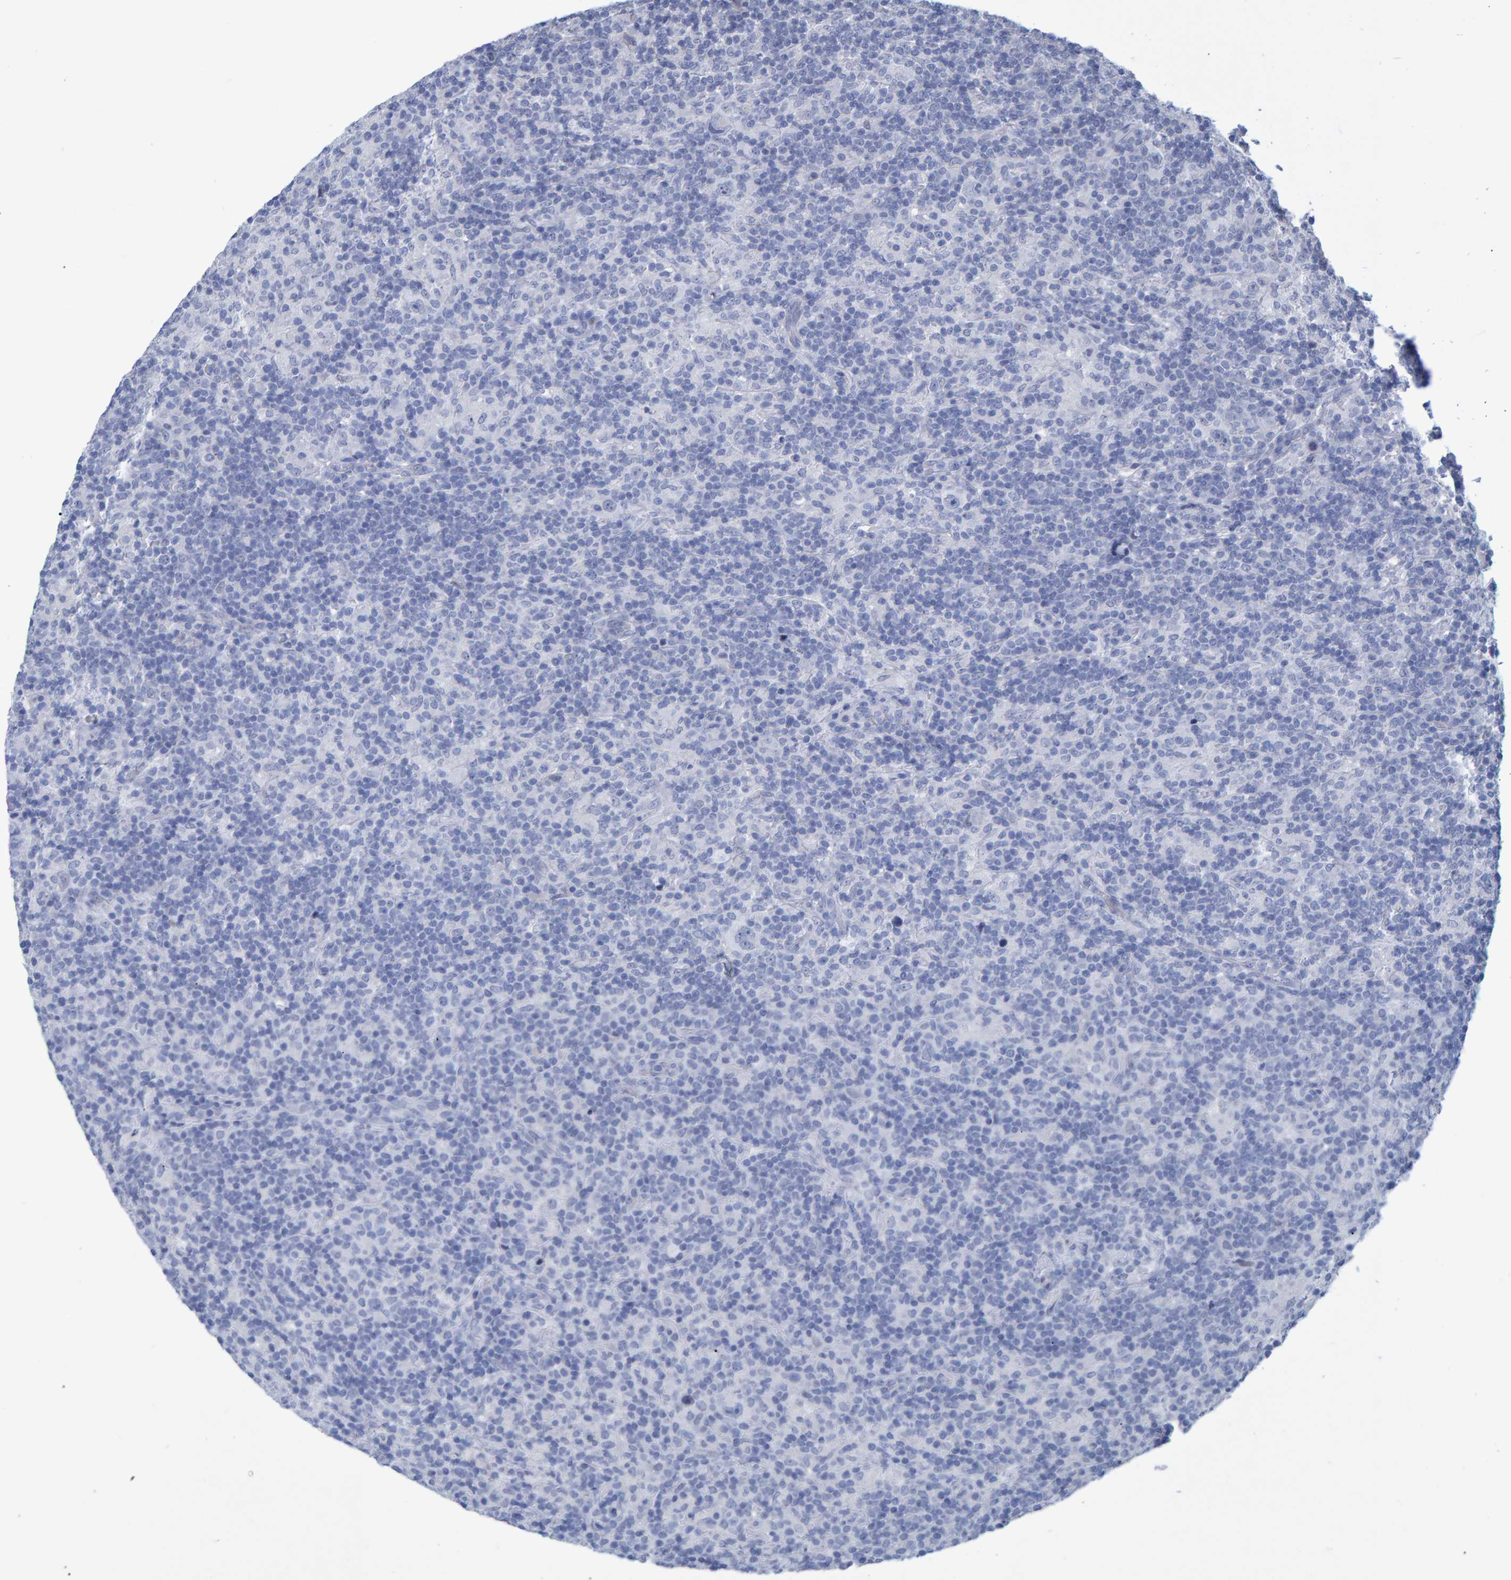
{"staining": {"intensity": "negative", "quantity": "none", "location": "none"}, "tissue": "lymphoma", "cell_type": "Tumor cells", "image_type": "cancer", "snomed": [{"axis": "morphology", "description": "Hodgkin's disease, NOS"}, {"axis": "topography", "description": "Lymph node"}], "caption": "IHC of lymphoma demonstrates no positivity in tumor cells. (DAB IHC with hematoxylin counter stain).", "gene": "PROCA1", "patient": {"sex": "male", "age": 70}}